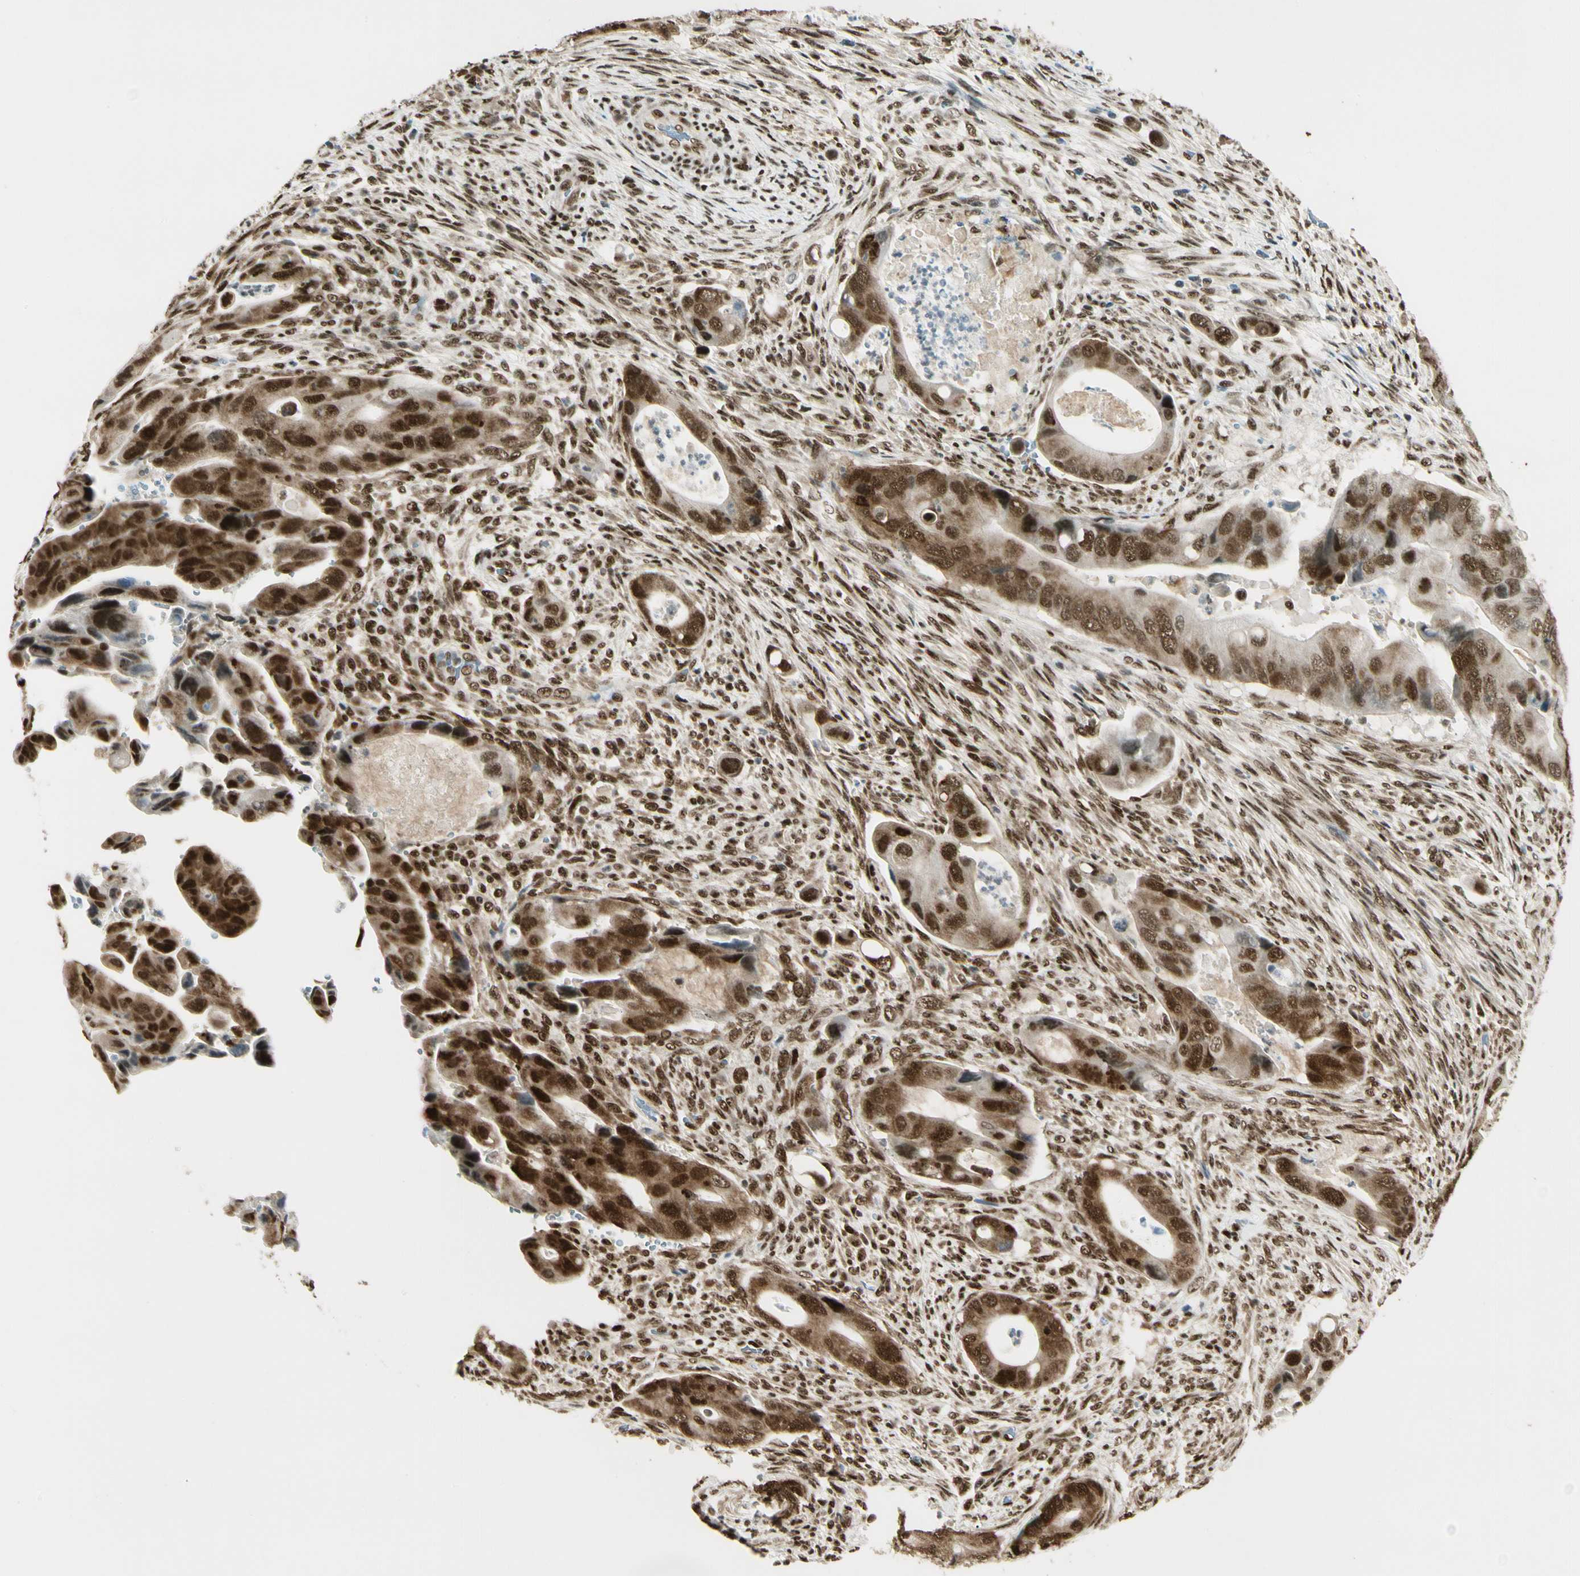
{"staining": {"intensity": "strong", "quantity": ">75%", "location": "cytoplasmic/membranous,nuclear"}, "tissue": "colorectal cancer", "cell_type": "Tumor cells", "image_type": "cancer", "snomed": [{"axis": "morphology", "description": "Adenocarcinoma, NOS"}, {"axis": "topography", "description": "Rectum"}], "caption": "Colorectal cancer (adenocarcinoma) was stained to show a protein in brown. There is high levels of strong cytoplasmic/membranous and nuclear expression in approximately >75% of tumor cells. Ihc stains the protein of interest in brown and the nuclei are stained blue.", "gene": "FUS", "patient": {"sex": "female", "age": 57}}